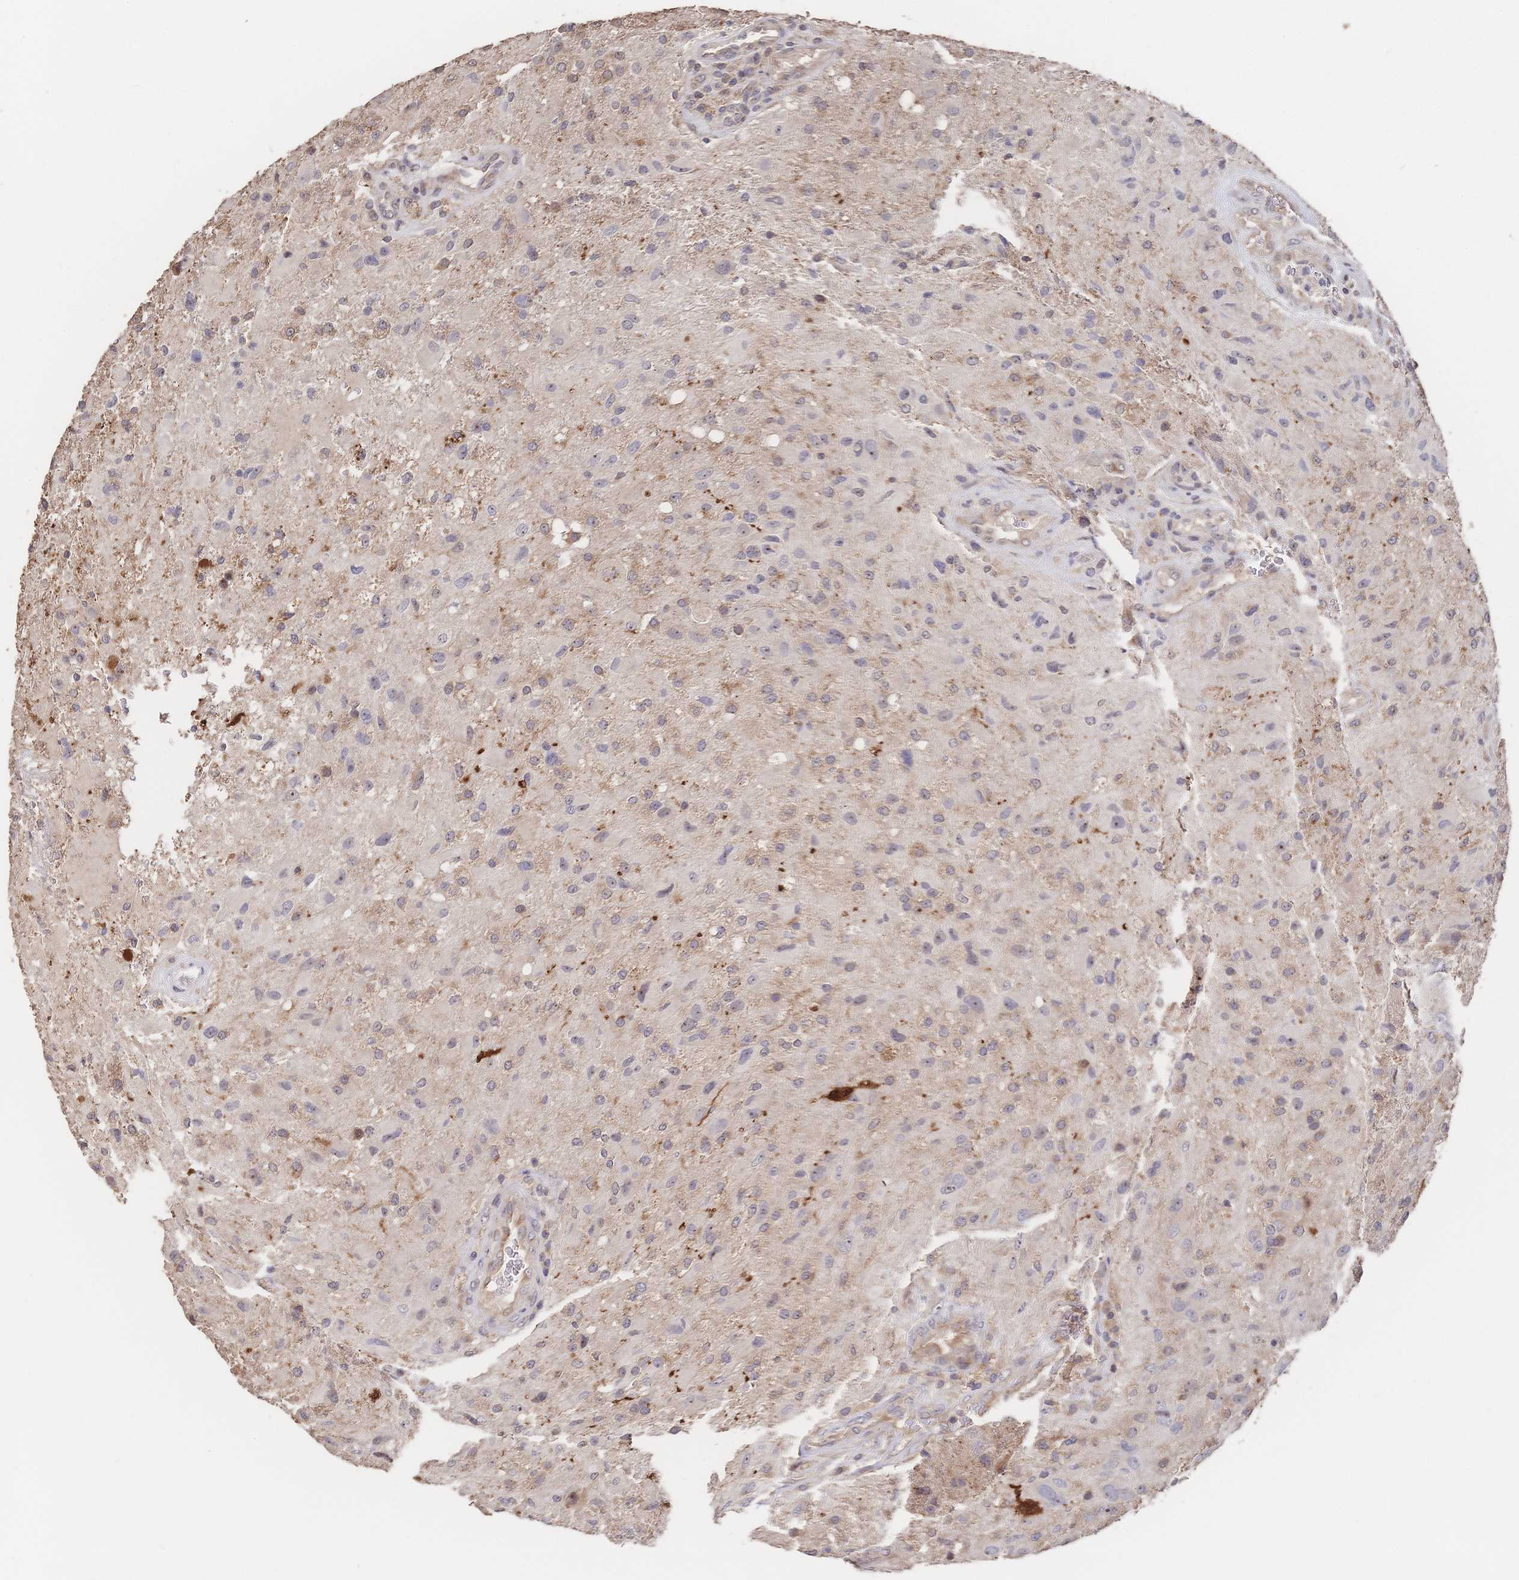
{"staining": {"intensity": "weak", "quantity": "<25%", "location": "cytoplasmic/membranous"}, "tissue": "glioma", "cell_type": "Tumor cells", "image_type": "cancer", "snomed": [{"axis": "morphology", "description": "Glioma, malignant, High grade"}, {"axis": "topography", "description": "Brain"}], "caption": "Tumor cells are negative for brown protein staining in glioma.", "gene": "DNAJA4", "patient": {"sex": "male", "age": 53}}